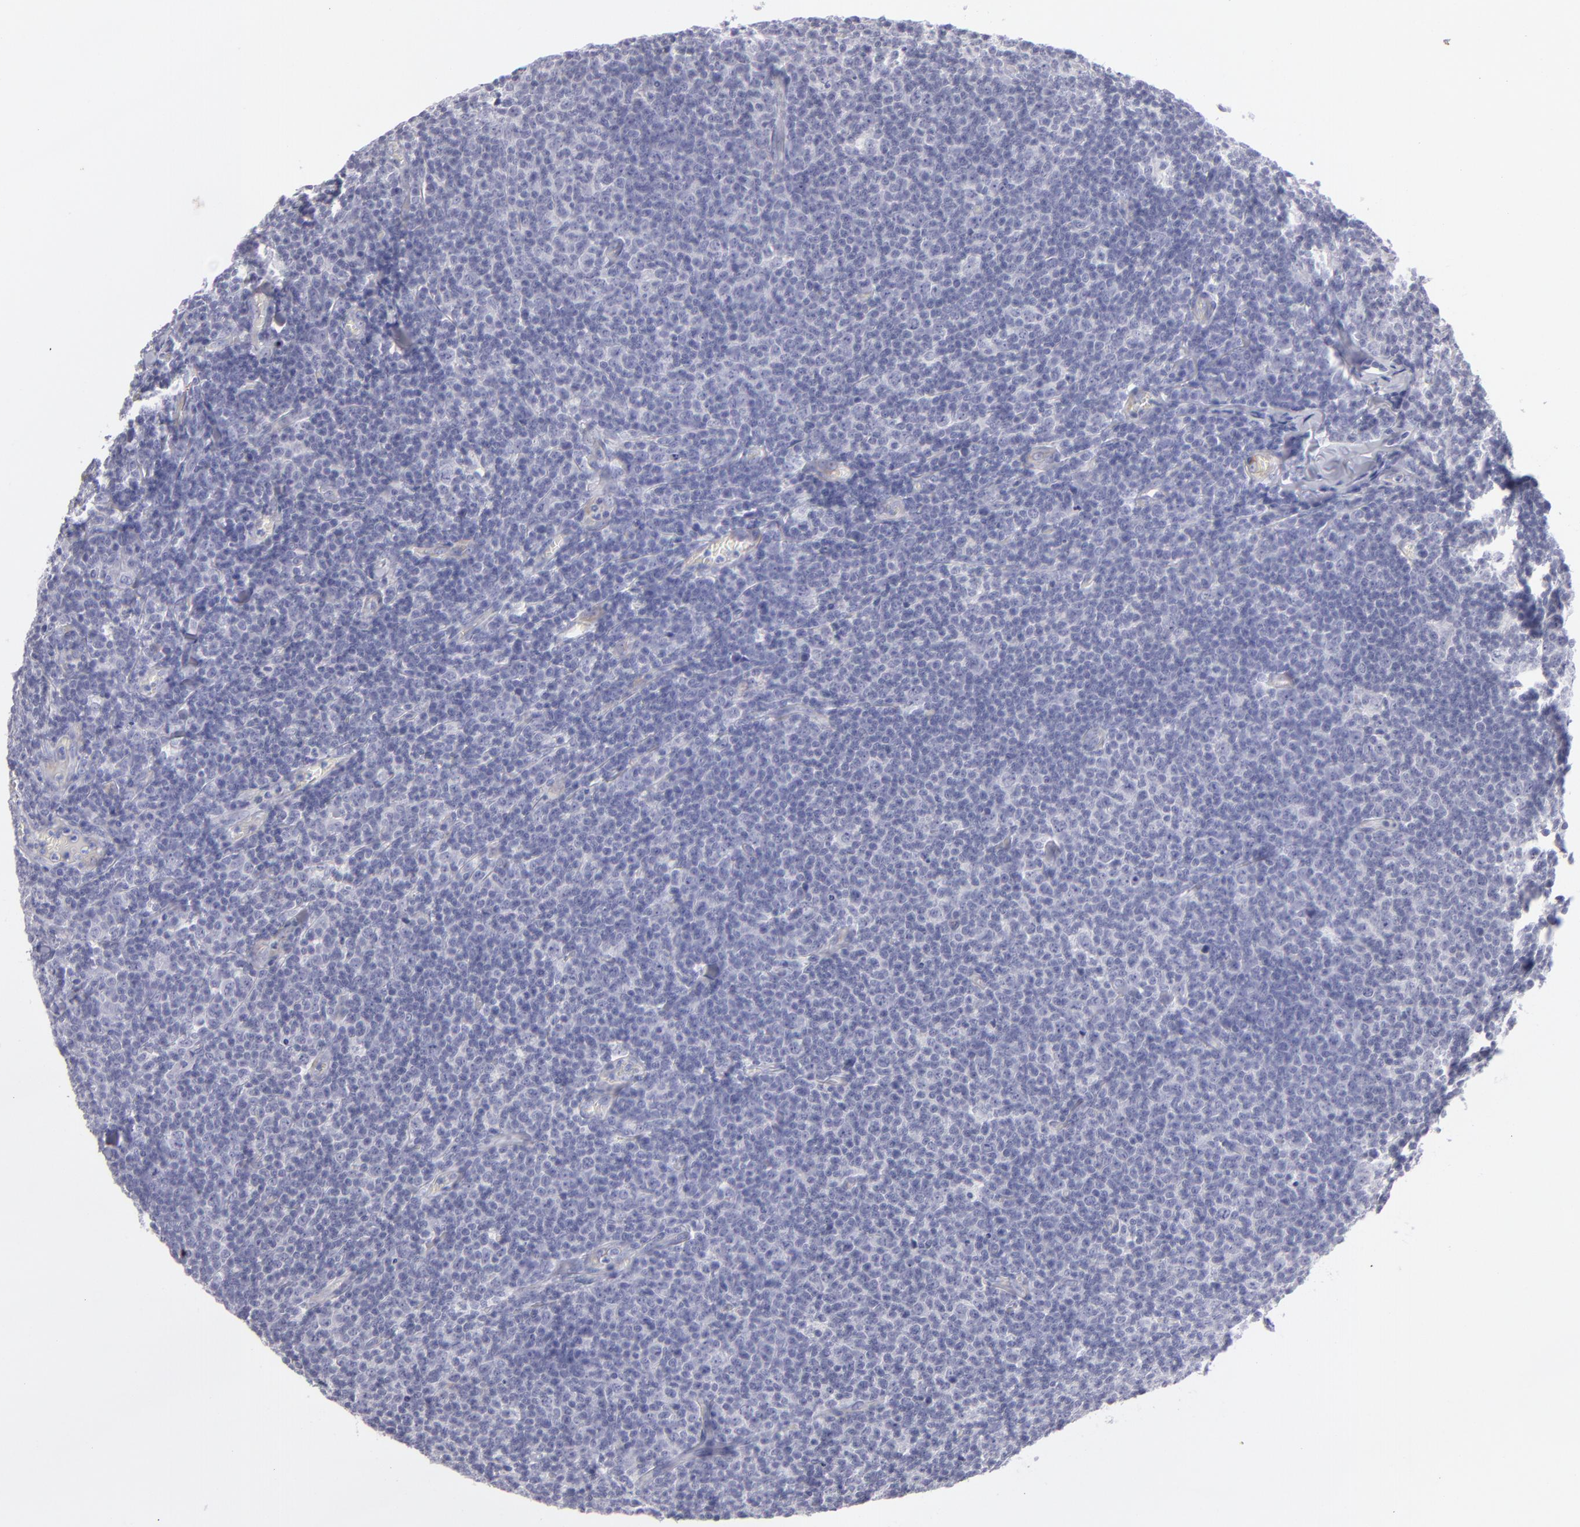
{"staining": {"intensity": "negative", "quantity": "none", "location": "none"}, "tissue": "lymphoma", "cell_type": "Tumor cells", "image_type": "cancer", "snomed": [{"axis": "morphology", "description": "Malignant lymphoma, non-Hodgkin's type, Low grade"}, {"axis": "topography", "description": "Lymph node"}], "caption": "A histopathology image of human low-grade malignant lymphoma, non-Hodgkin's type is negative for staining in tumor cells. (DAB immunohistochemistry (IHC) visualized using brightfield microscopy, high magnification).", "gene": "MYH11", "patient": {"sex": "male", "age": 74}}